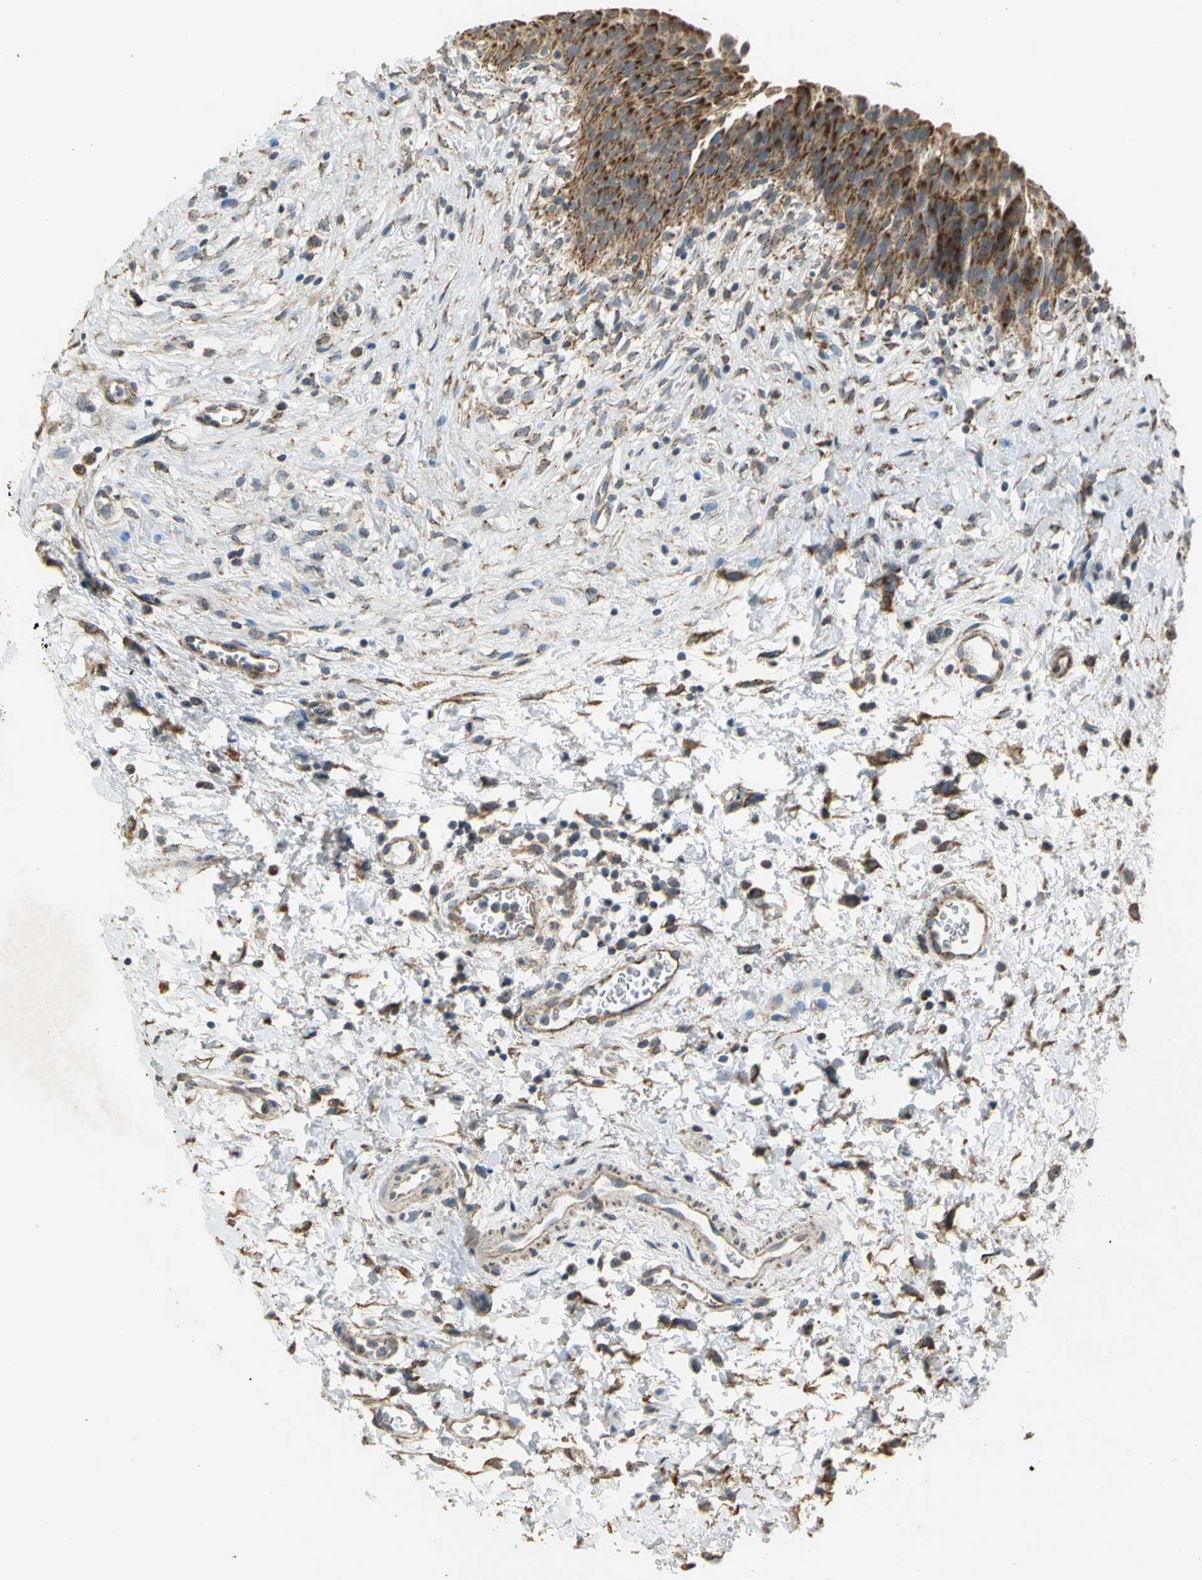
{"staining": {"intensity": "strong", "quantity": ">75%", "location": "cytoplasmic/membranous"}, "tissue": "urinary bladder", "cell_type": "Urothelial cells", "image_type": "normal", "snomed": [{"axis": "morphology", "description": "Normal tissue, NOS"}, {"axis": "morphology", "description": "Dysplasia, NOS"}, {"axis": "topography", "description": "Urinary bladder"}], "caption": "Urinary bladder stained with a brown dye demonstrates strong cytoplasmic/membranous positive positivity in about >75% of urothelial cells.", "gene": "NDUFB5", "patient": {"sex": "male", "age": 35}}